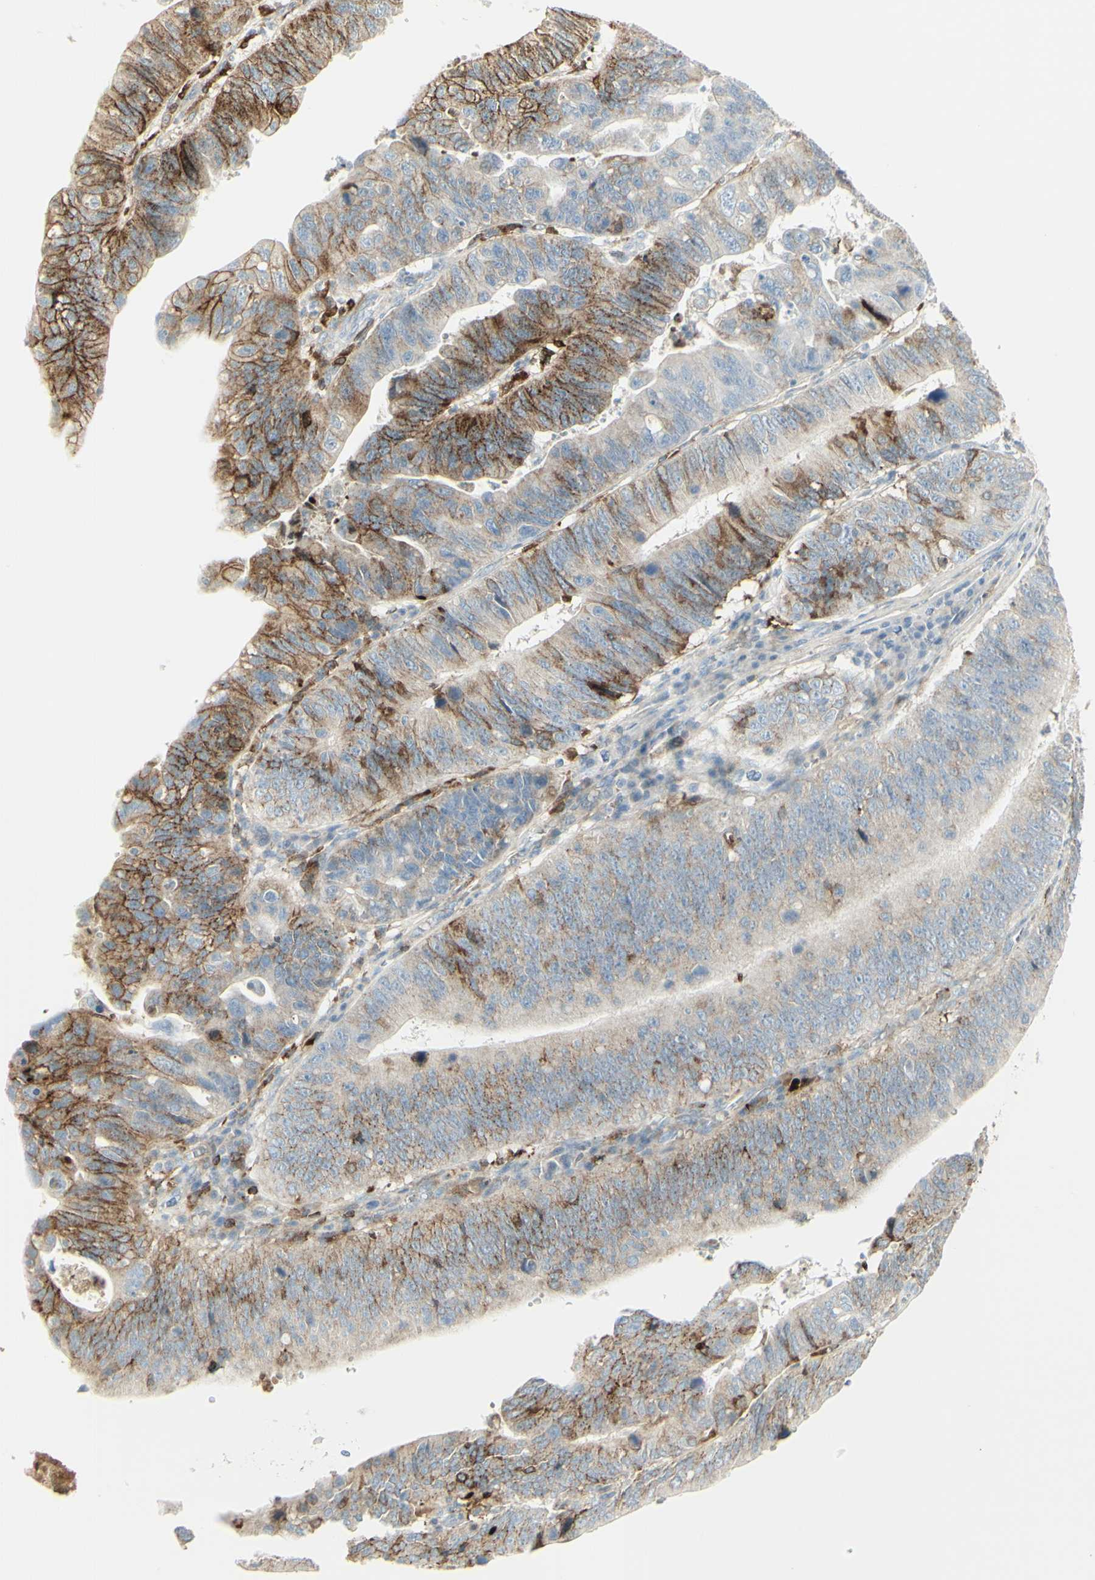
{"staining": {"intensity": "strong", "quantity": "25%-75%", "location": "cytoplasmic/membranous"}, "tissue": "stomach cancer", "cell_type": "Tumor cells", "image_type": "cancer", "snomed": [{"axis": "morphology", "description": "Adenocarcinoma, NOS"}, {"axis": "topography", "description": "Stomach"}], "caption": "Tumor cells display high levels of strong cytoplasmic/membranous staining in about 25%-75% of cells in stomach adenocarcinoma. Ihc stains the protein in brown and the nuclei are stained blue.", "gene": "MDK", "patient": {"sex": "male", "age": 59}}